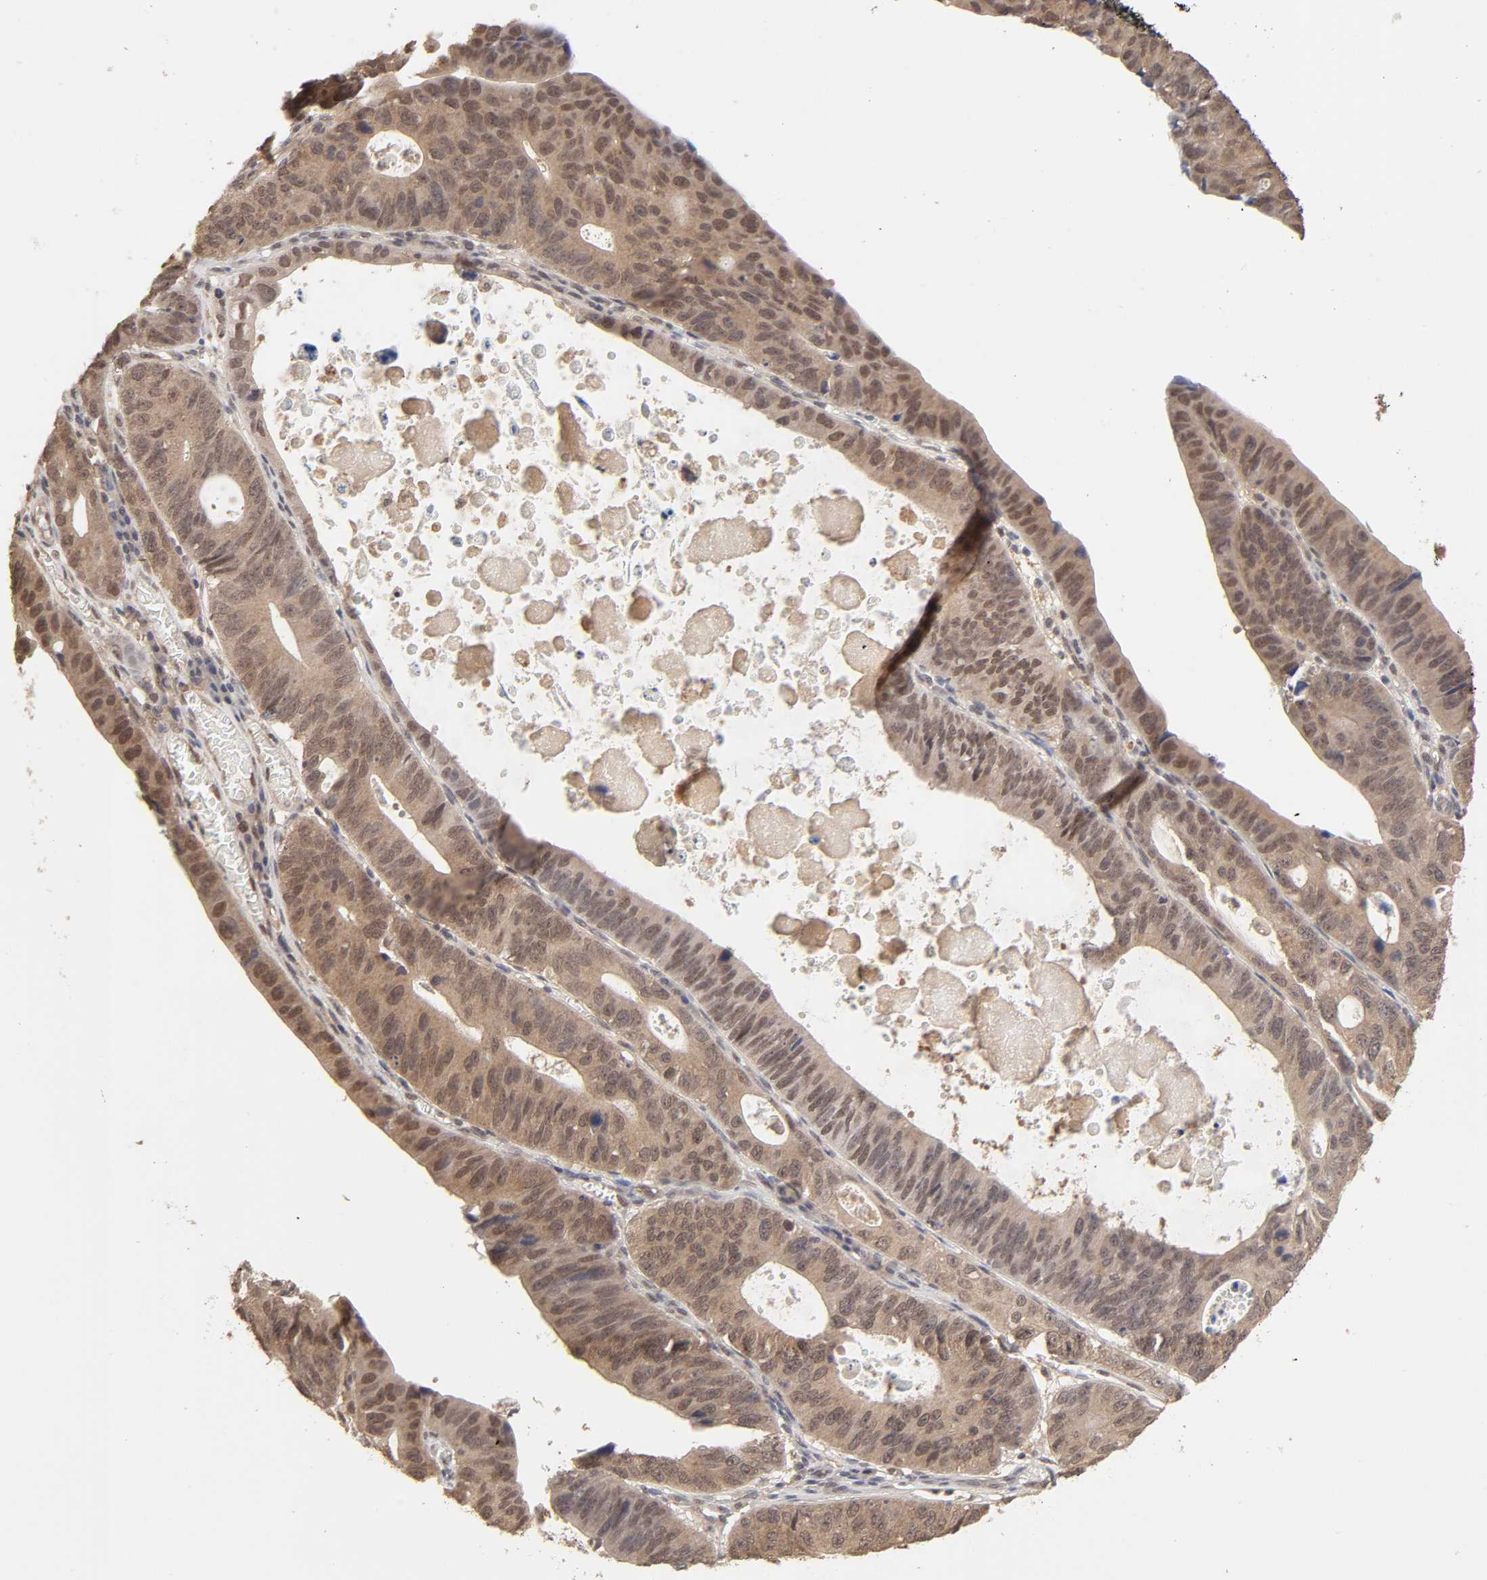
{"staining": {"intensity": "moderate", "quantity": ">75%", "location": "cytoplasmic/membranous"}, "tissue": "stomach cancer", "cell_type": "Tumor cells", "image_type": "cancer", "snomed": [{"axis": "morphology", "description": "Adenocarcinoma, NOS"}, {"axis": "topography", "description": "Stomach"}], "caption": "A high-resolution histopathology image shows IHC staining of stomach cancer (adenocarcinoma), which displays moderate cytoplasmic/membranous positivity in about >75% of tumor cells. (DAB (3,3'-diaminobenzidine) IHC with brightfield microscopy, high magnification).", "gene": "MAPK1", "patient": {"sex": "male", "age": 59}}